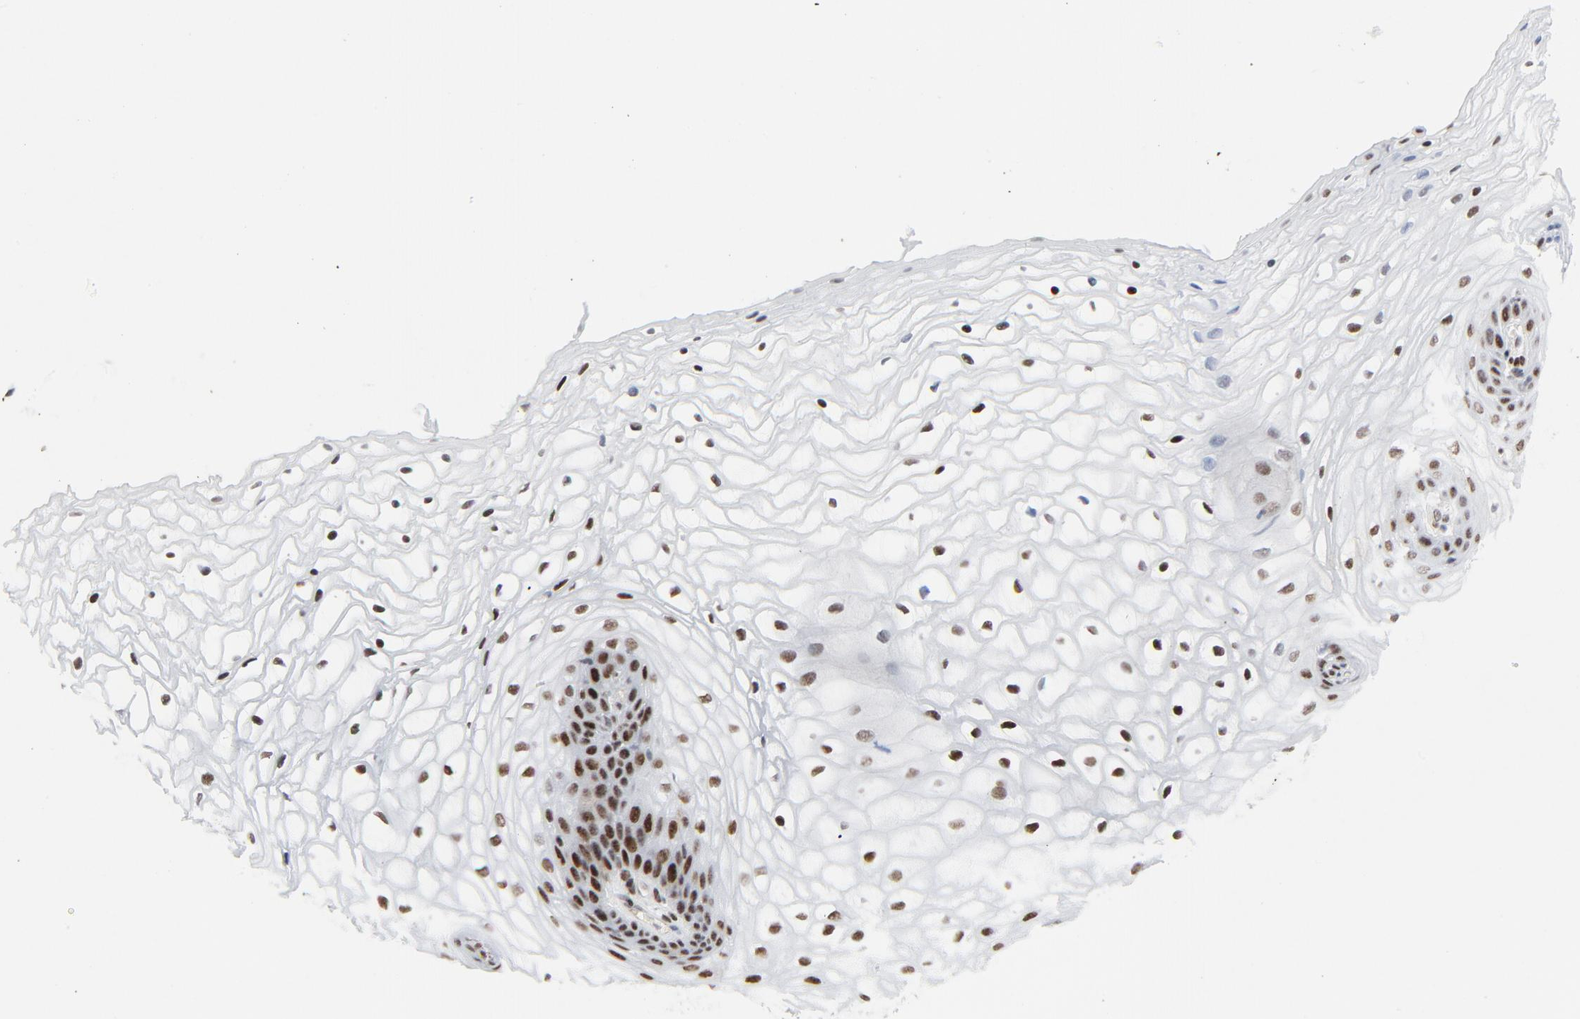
{"staining": {"intensity": "strong", "quantity": ">75%", "location": "nuclear"}, "tissue": "vagina", "cell_type": "Squamous epithelial cells", "image_type": "normal", "snomed": [{"axis": "morphology", "description": "Normal tissue, NOS"}, {"axis": "topography", "description": "Vagina"}], "caption": "Protein expression analysis of unremarkable human vagina reveals strong nuclear staining in about >75% of squamous epithelial cells.", "gene": "HSF1", "patient": {"sex": "female", "age": 34}}